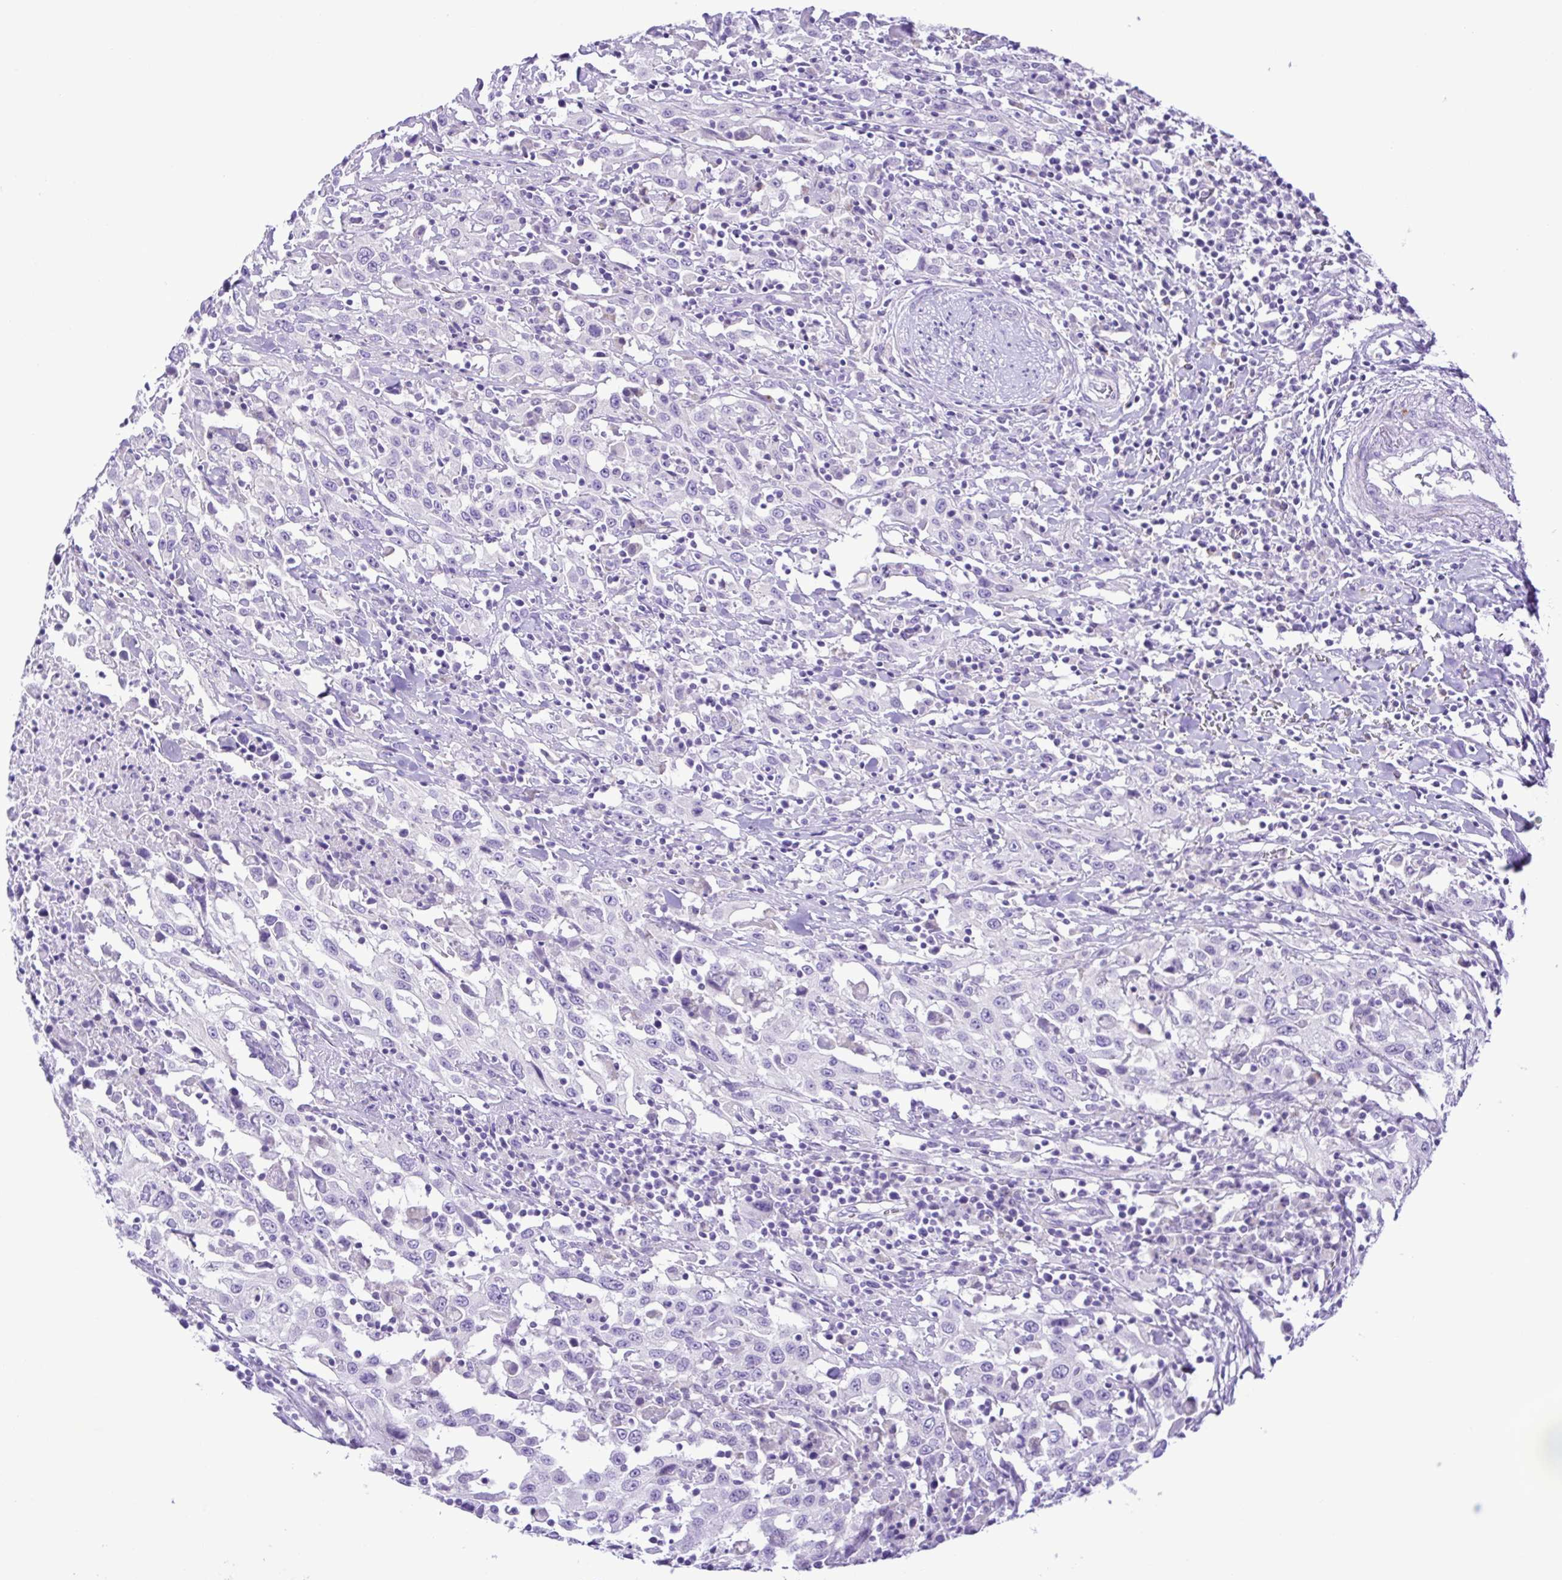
{"staining": {"intensity": "negative", "quantity": "none", "location": "none"}, "tissue": "urothelial cancer", "cell_type": "Tumor cells", "image_type": "cancer", "snomed": [{"axis": "morphology", "description": "Urothelial carcinoma, High grade"}, {"axis": "topography", "description": "Urinary bladder"}], "caption": "High power microscopy image of an IHC image of urothelial carcinoma (high-grade), revealing no significant staining in tumor cells.", "gene": "SYT1", "patient": {"sex": "male", "age": 61}}